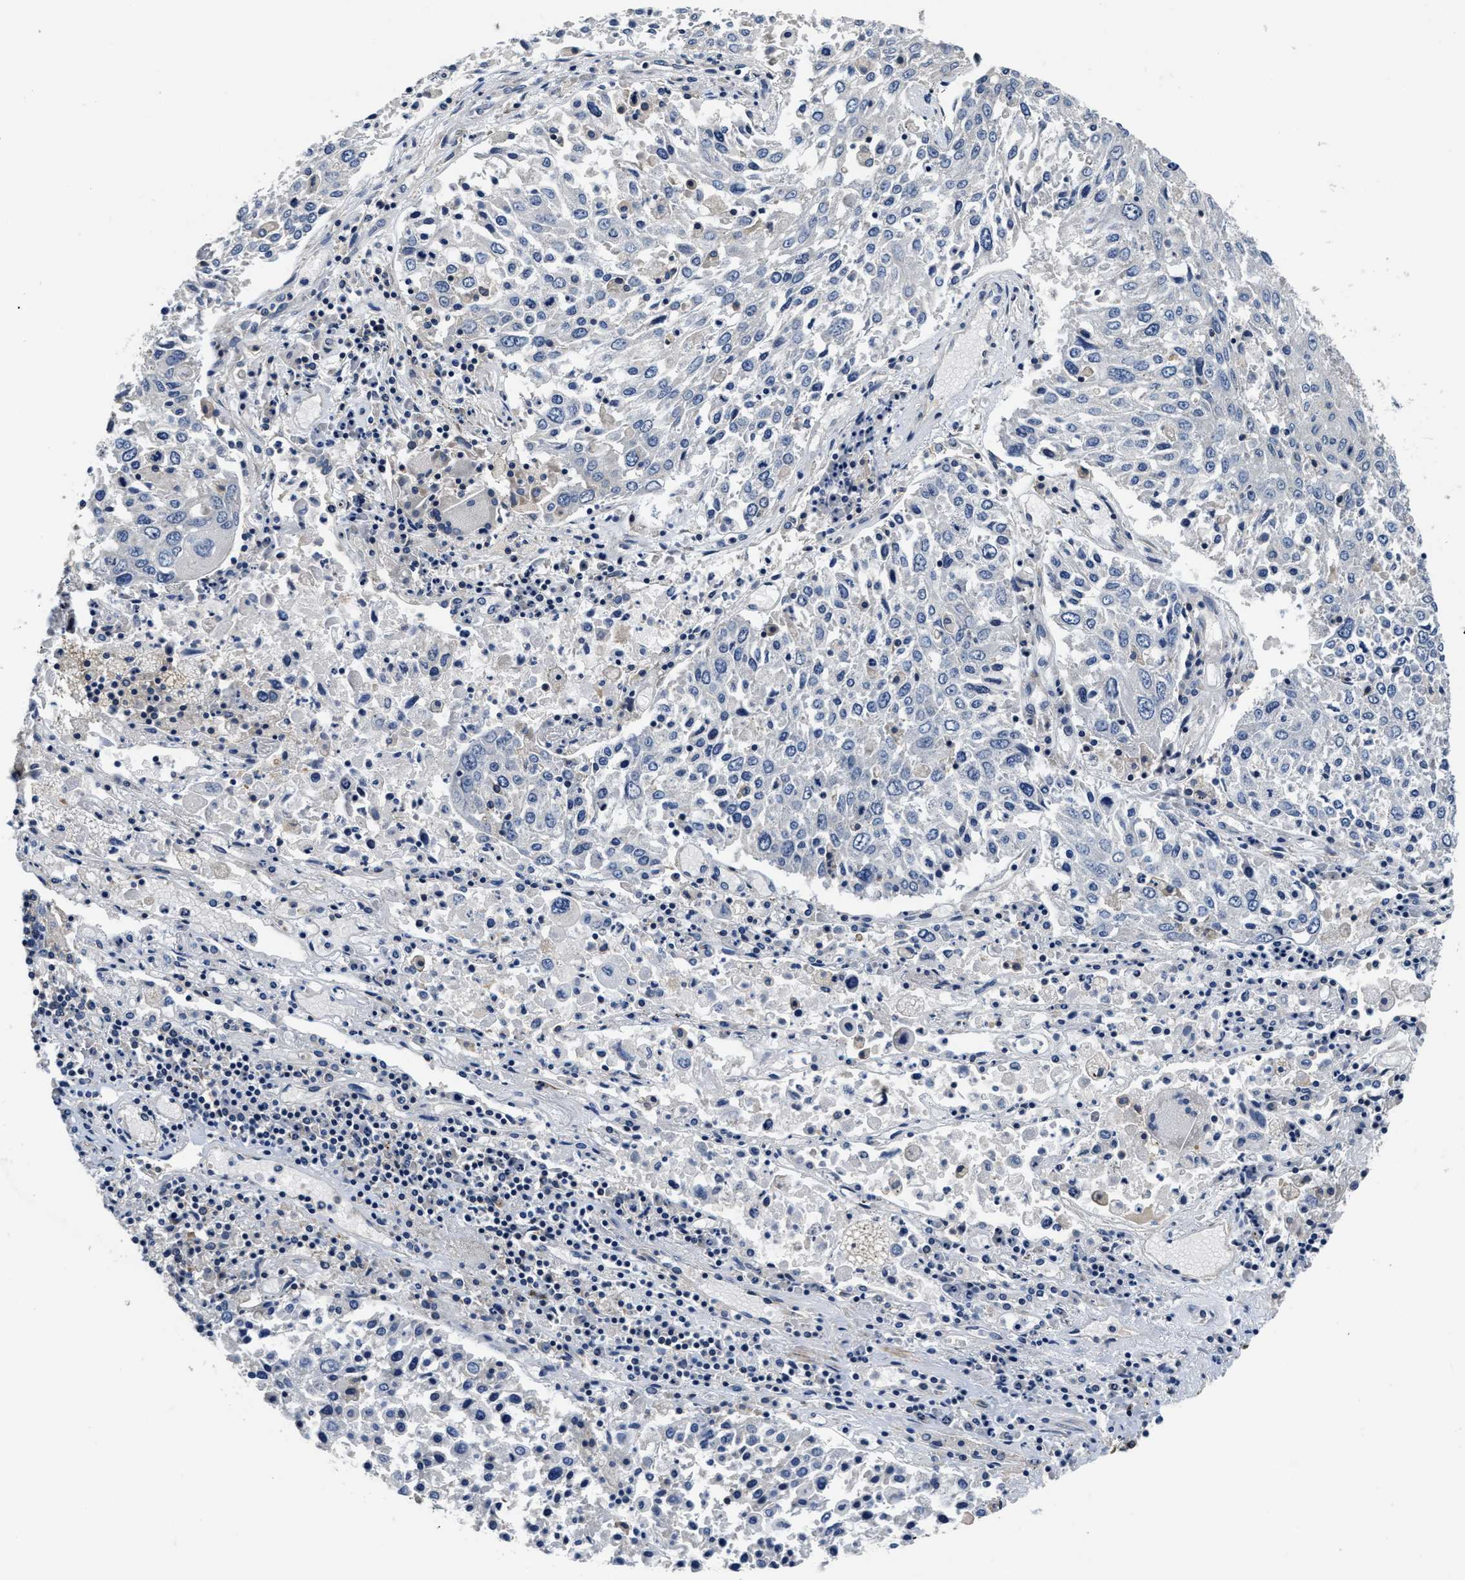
{"staining": {"intensity": "negative", "quantity": "none", "location": "none"}, "tissue": "lung cancer", "cell_type": "Tumor cells", "image_type": "cancer", "snomed": [{"axis": "morphology", "description": "Squamous cell carcinoma, NOS"}, {"axis": "topography", "description": "Lung"}], "caption": "Immunohistochemistry photomicrograph of human squamous cell carcinoma (lung) stained for a protein (brown), which shows no positivity in tumor cells.", "gene": "ANKIB1", "patient": {"sex": "male", "age": 65}}